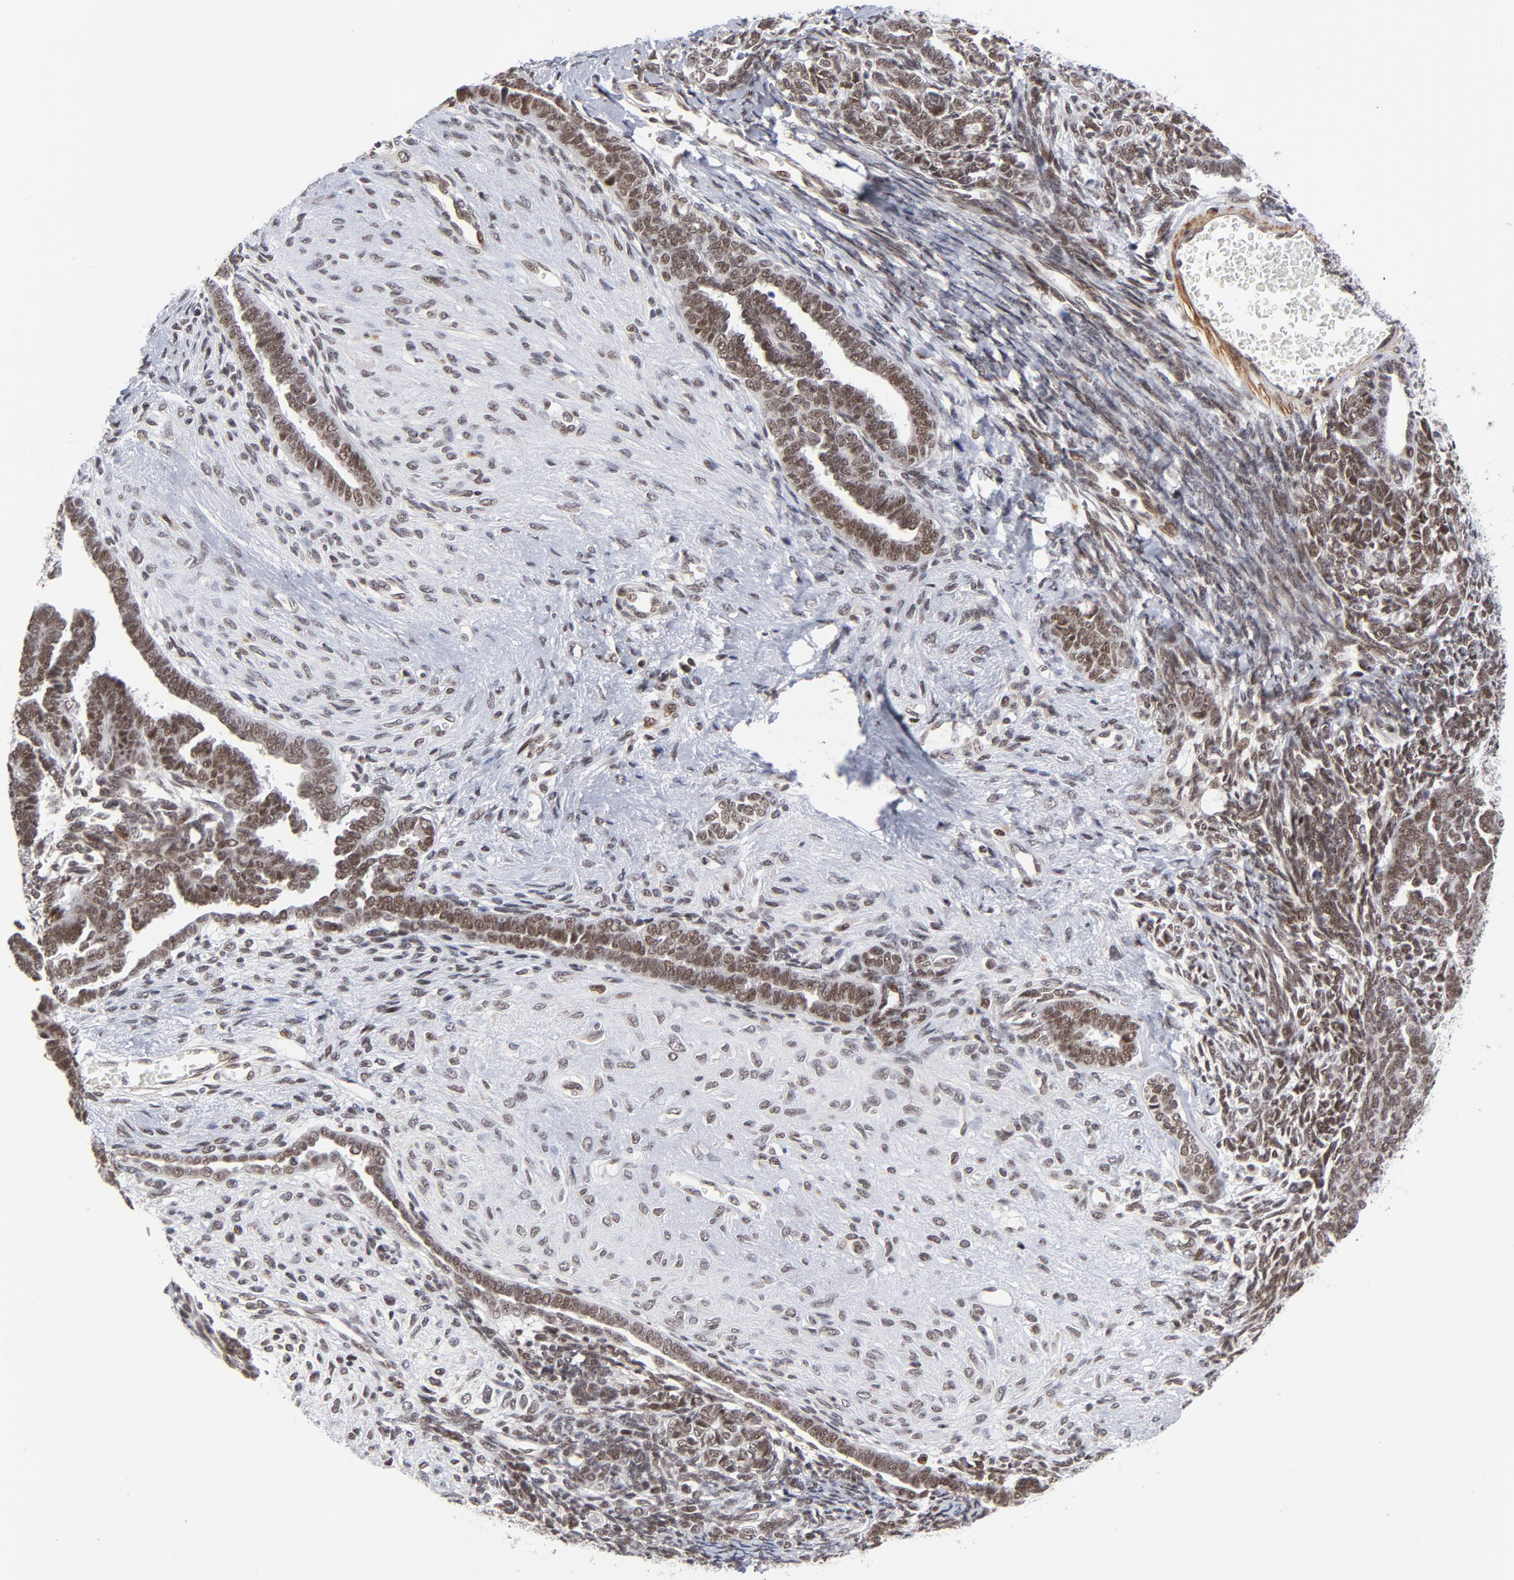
{"staining": {"intensity": "strong", "quantity": ">75%", "location": "nuclear"}, "tissue": "endometrial cancer", "cell_type": "Tumor cells", "image_type": "cancer", "snomed": [{"axis": "morphology", "description": "Neoplasm, malignant, NOS"}, {"axis": "topography", "description": "Endometrium"}], "caption": "A micrograph of human endometrial cancer (neoplasm (malignant)) stained for a protein exhibits strong nuclear brown staining in tumor cells. The staining is performed using DAB (3,3'-diaminobenzidine) brown chromogen to label protein expression. The nuclei are counter-stained blue using hematoxylin.", "gene": "CTCF", "patient": {"sex": "female", "age": 74}}